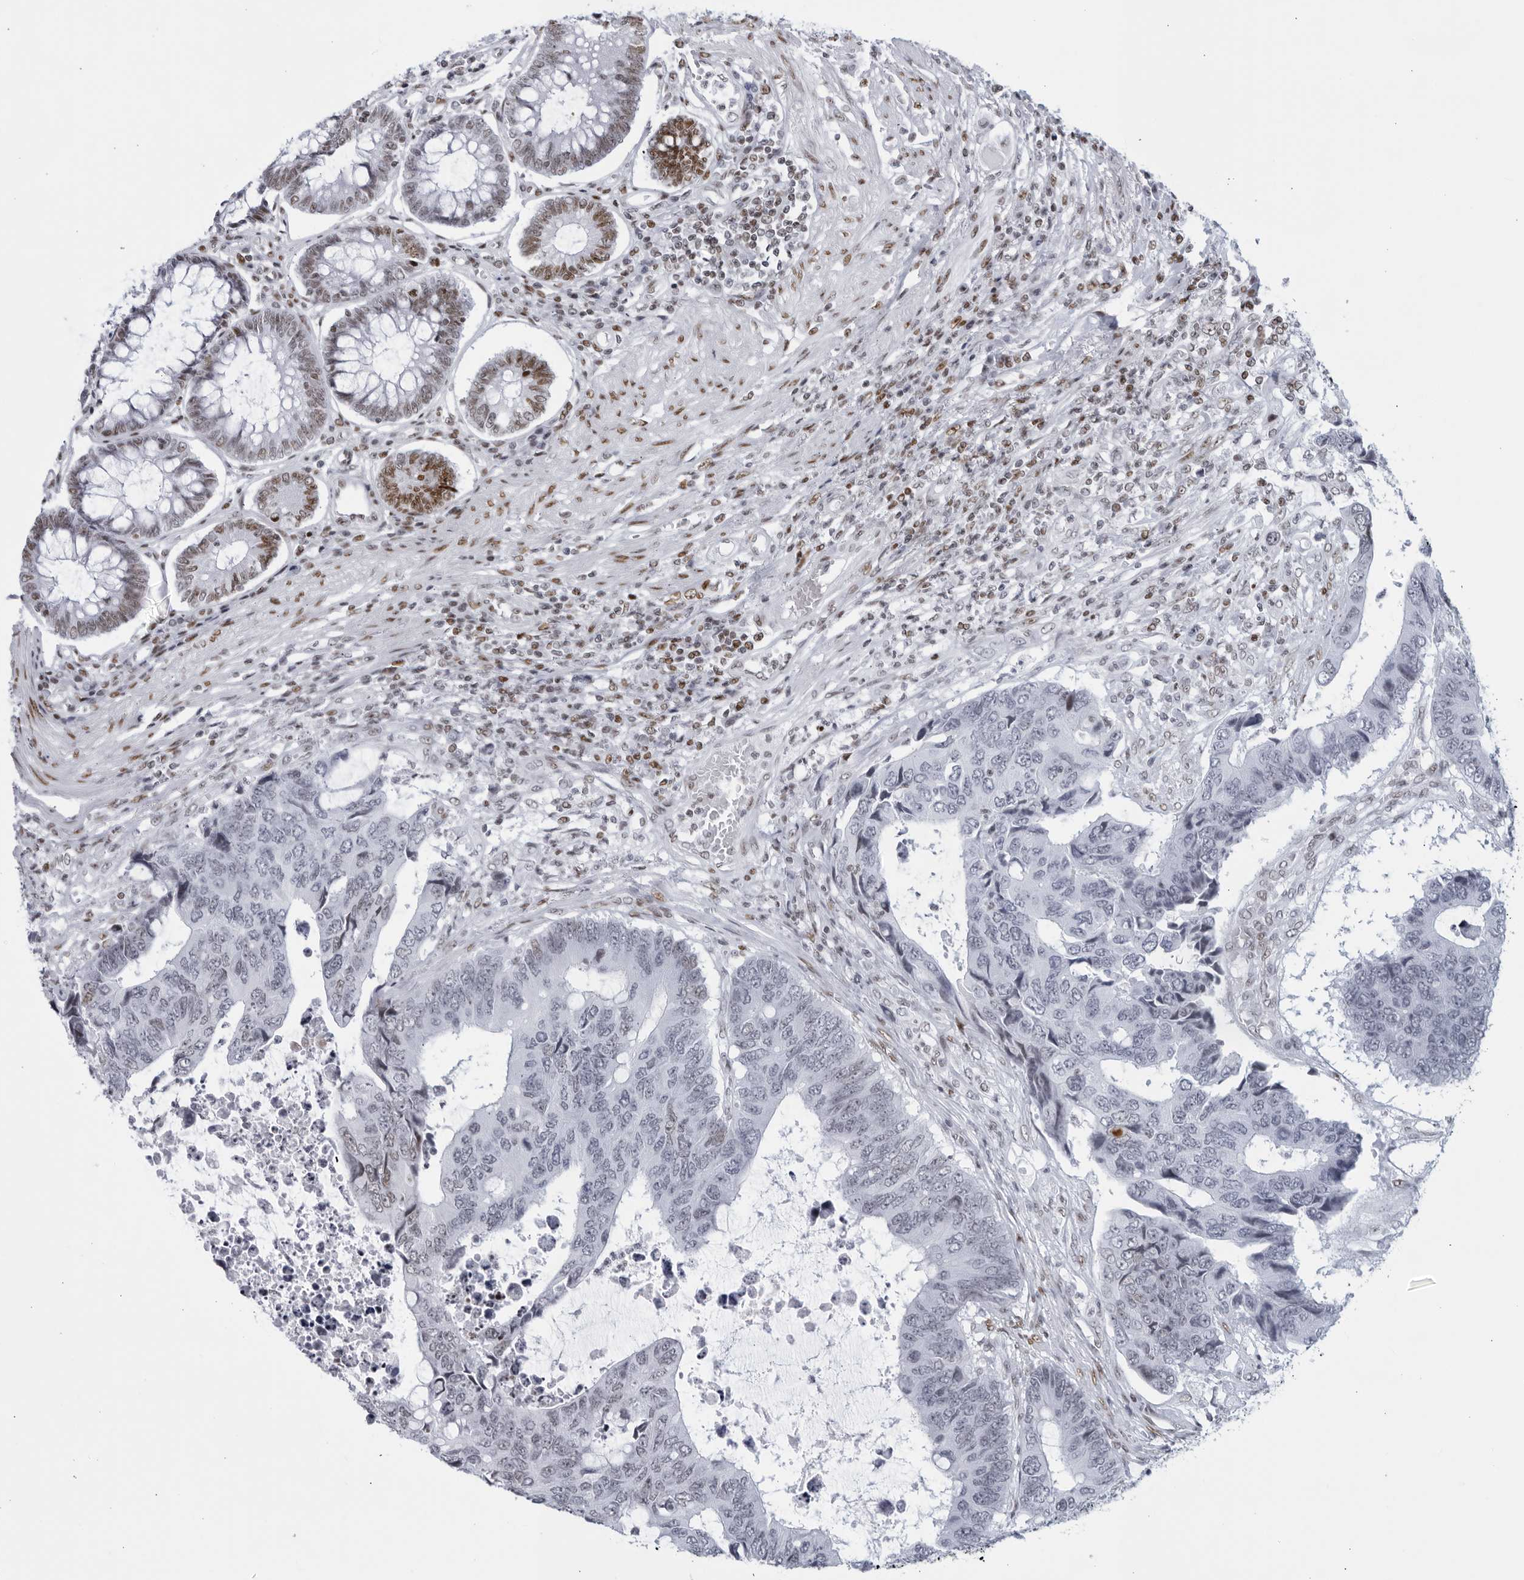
{"staining": {"intensity": "negative", "quantity": "none", "location": "none"}, "tissue": "colorectal cancer", "cell_type": "Tumor cells", "image_type": "cancer", "snomed": [{"axis": "morphology", "description": "Adenocarcinoma, NOS"}, {"axis": "topography", "description": "Rectum"}], "caption": "Immunohistochemistry of colorectal cancer exhibits no expression in tumor cells.", "gene": "HP1BP3", "patient": {"sex": "male", "age": 84}}